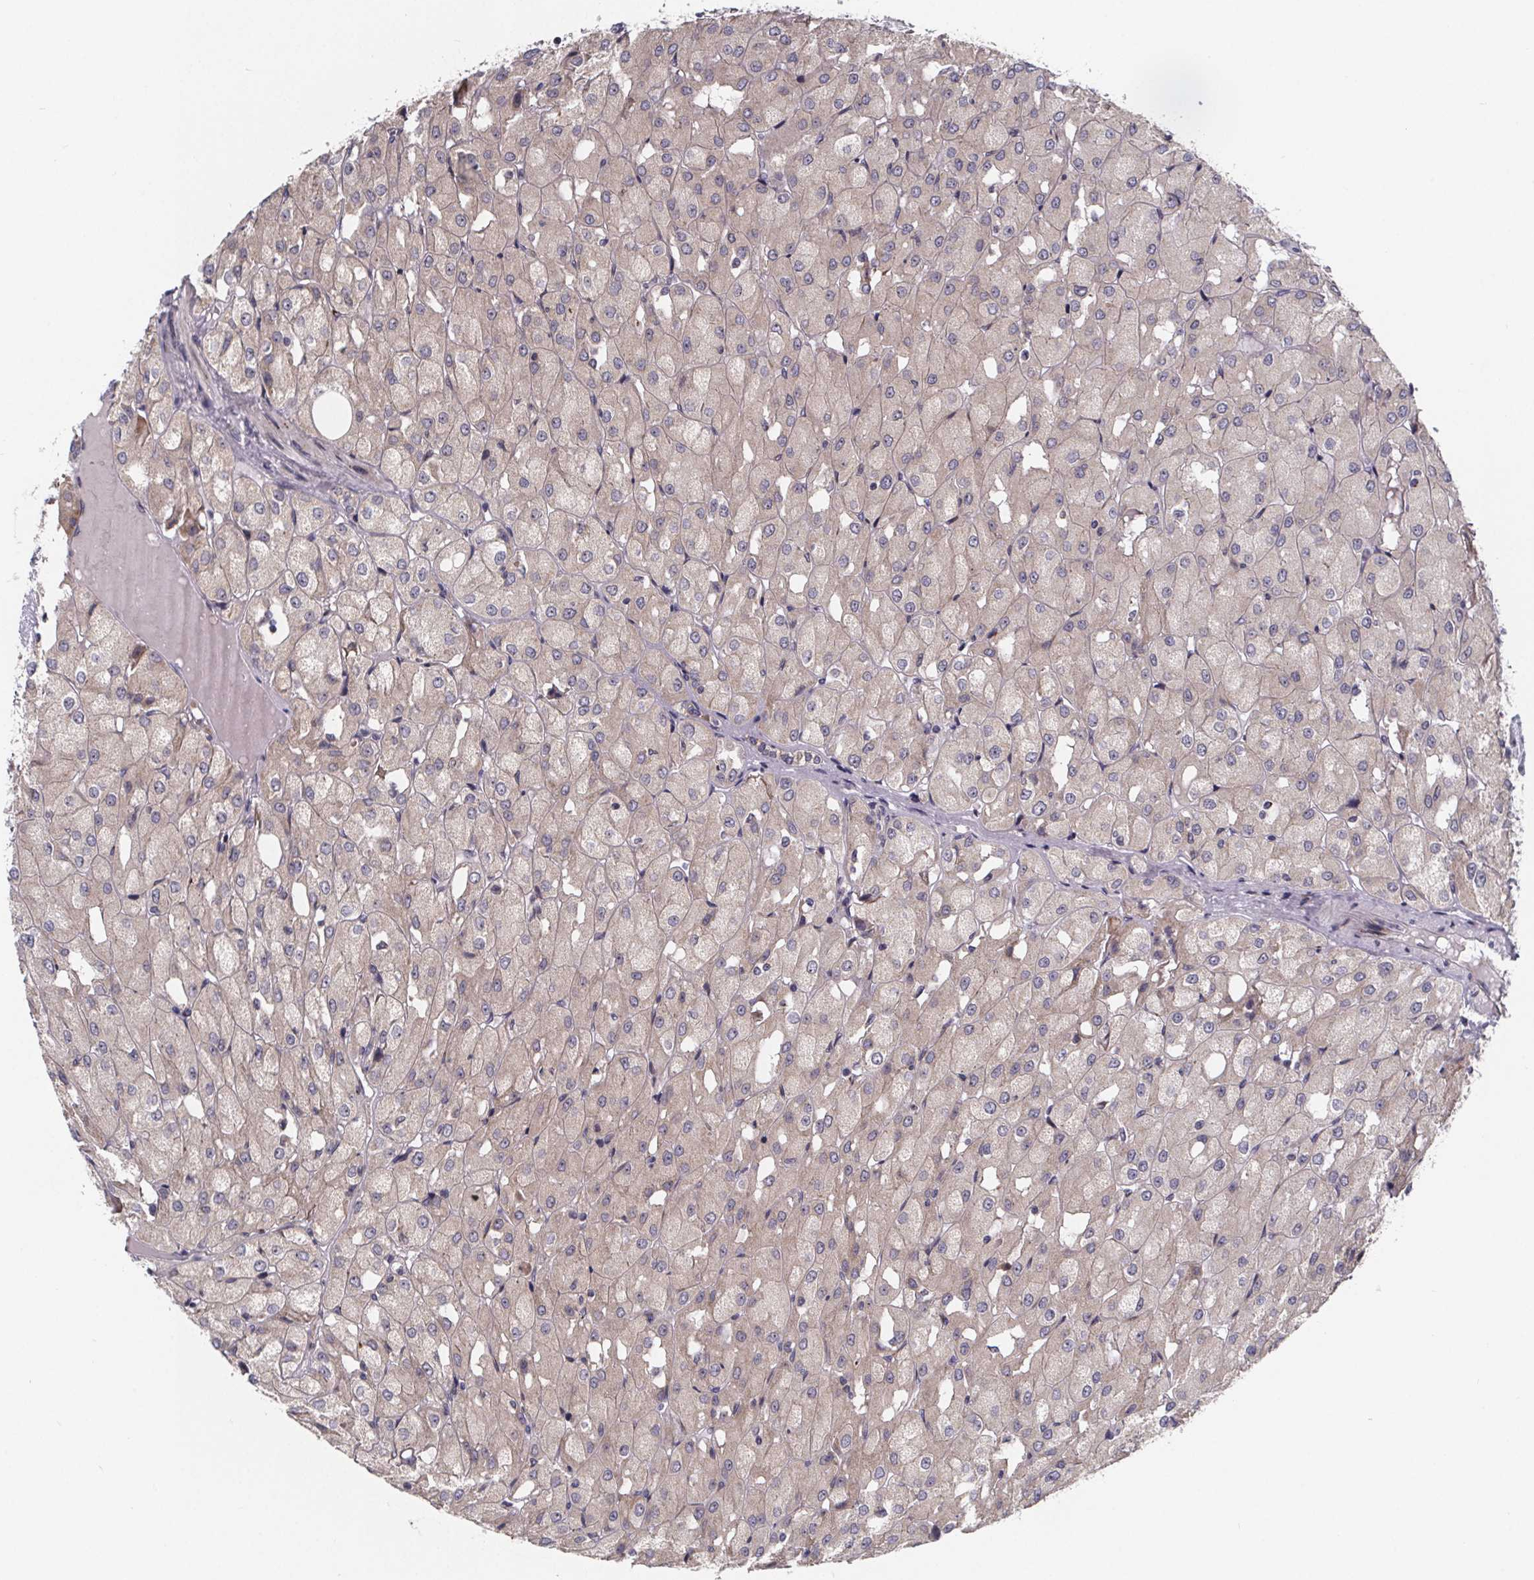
{"staining": {"intensity": "negative", "quantity": "none", "location": "none"}, "tissue": "renal cancer", "cell_type": "Tumor cells", "image_type": "cancer", "snomed": [{"axis": "morphology", "description": "Adenocarcinoma, NOS"}, {"axis": "topography", "description": "Kidney"}], "caption": "A high-resolution photomicrograph shows immunohistochemistry staining of renal cancer (adenocarcinoma), which displays no significant positivity in tumor cells.", "gene": "NDST1", "patient": {"sex": "male", "age": 72}}